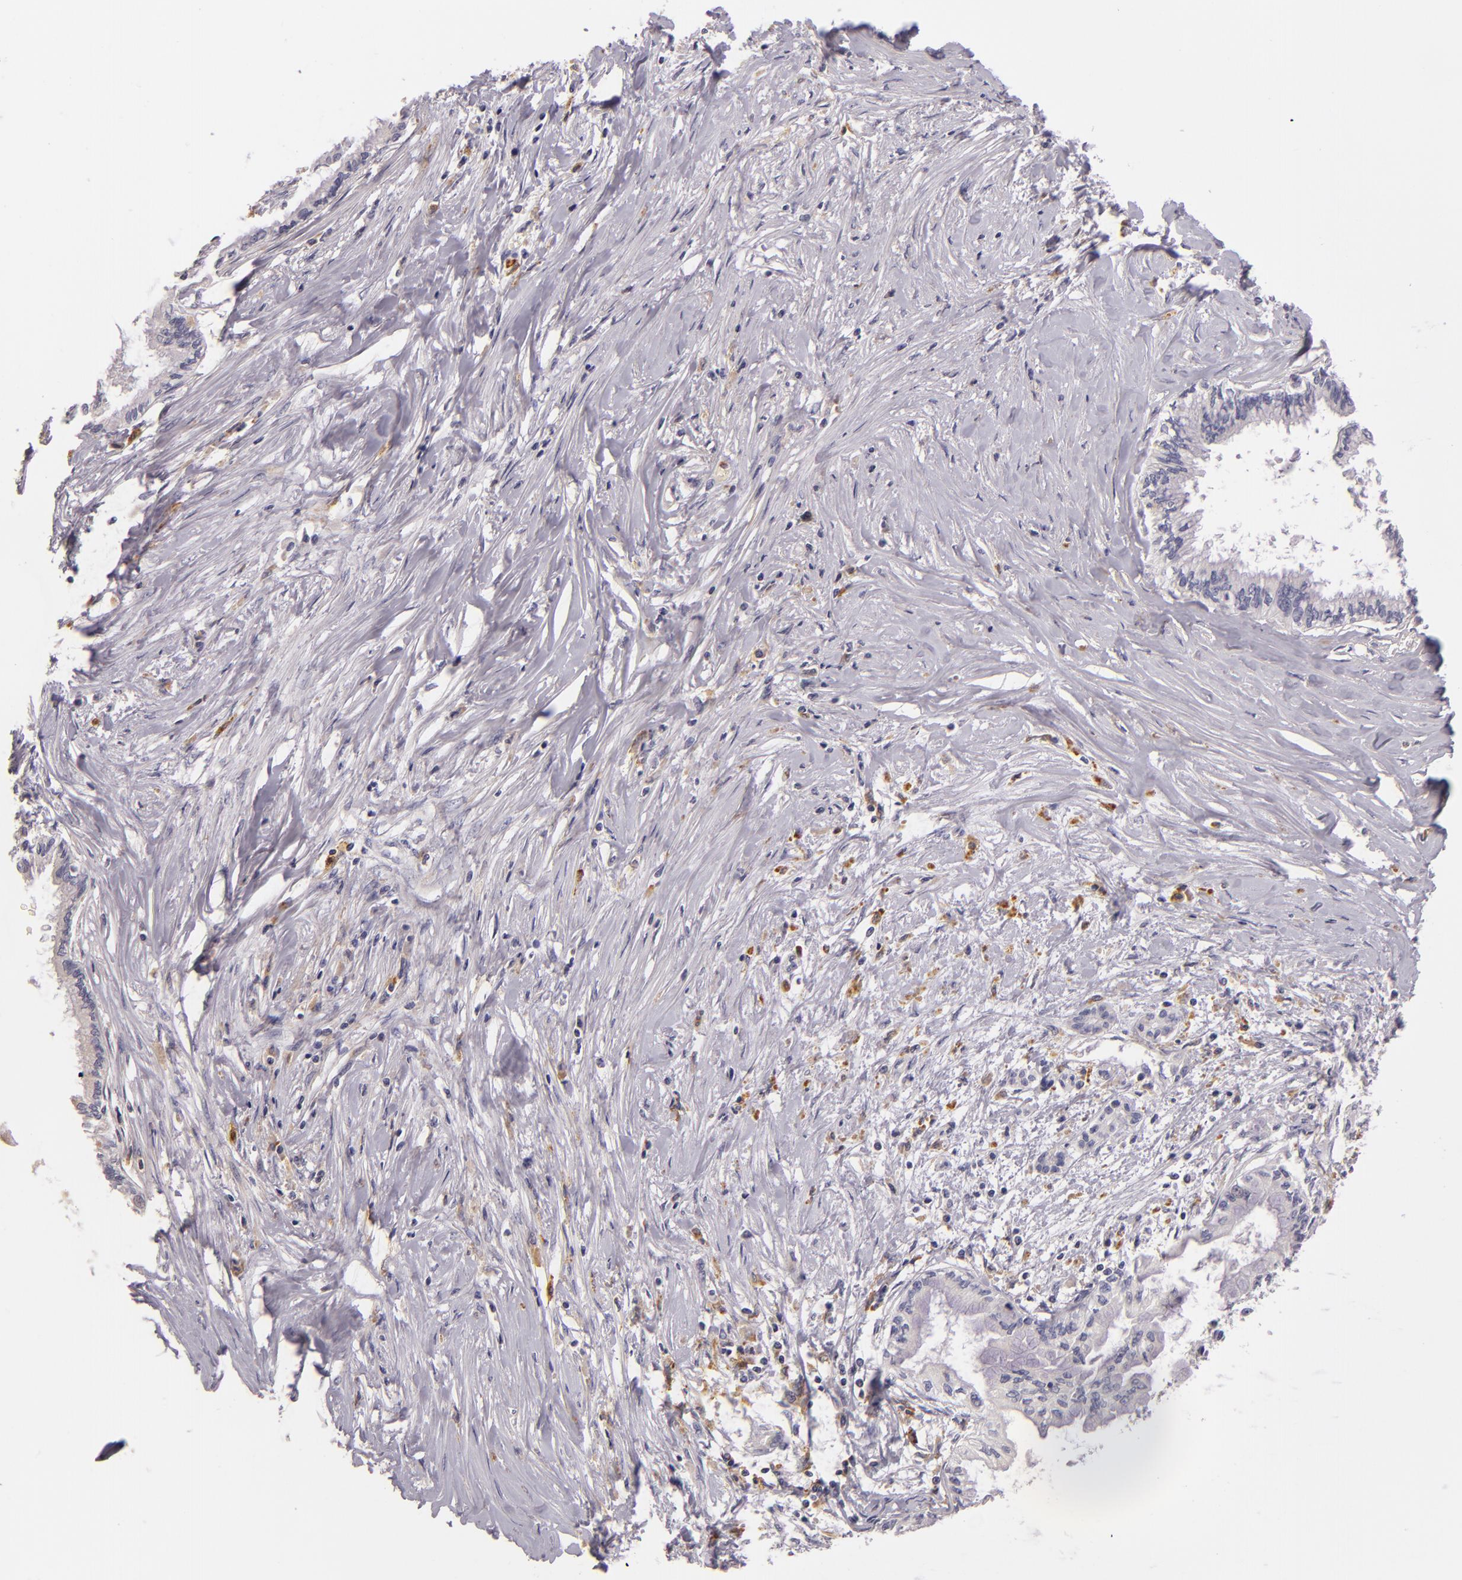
{"staining": {"intensity": "negative", "quantity": "none", "location": "none"}, "tissue": "pancreatic cancer", "cell_type": "Tumor cells", "image_type": "cancer", "snomed": [{"axis": "morphology", "description": "Adenocarcinoma, NOS"}, {"axis": "topography", "description": "Pancreas"}], "caption": "An immunohistochemistry micrograph of adenocarcinoma (pancreatic) is shown. There is no staining in tumor cells of adenocarcinoma (pancreatic).", "gene": "TLR8", "patient": {"sex": "female", "age": 64}}